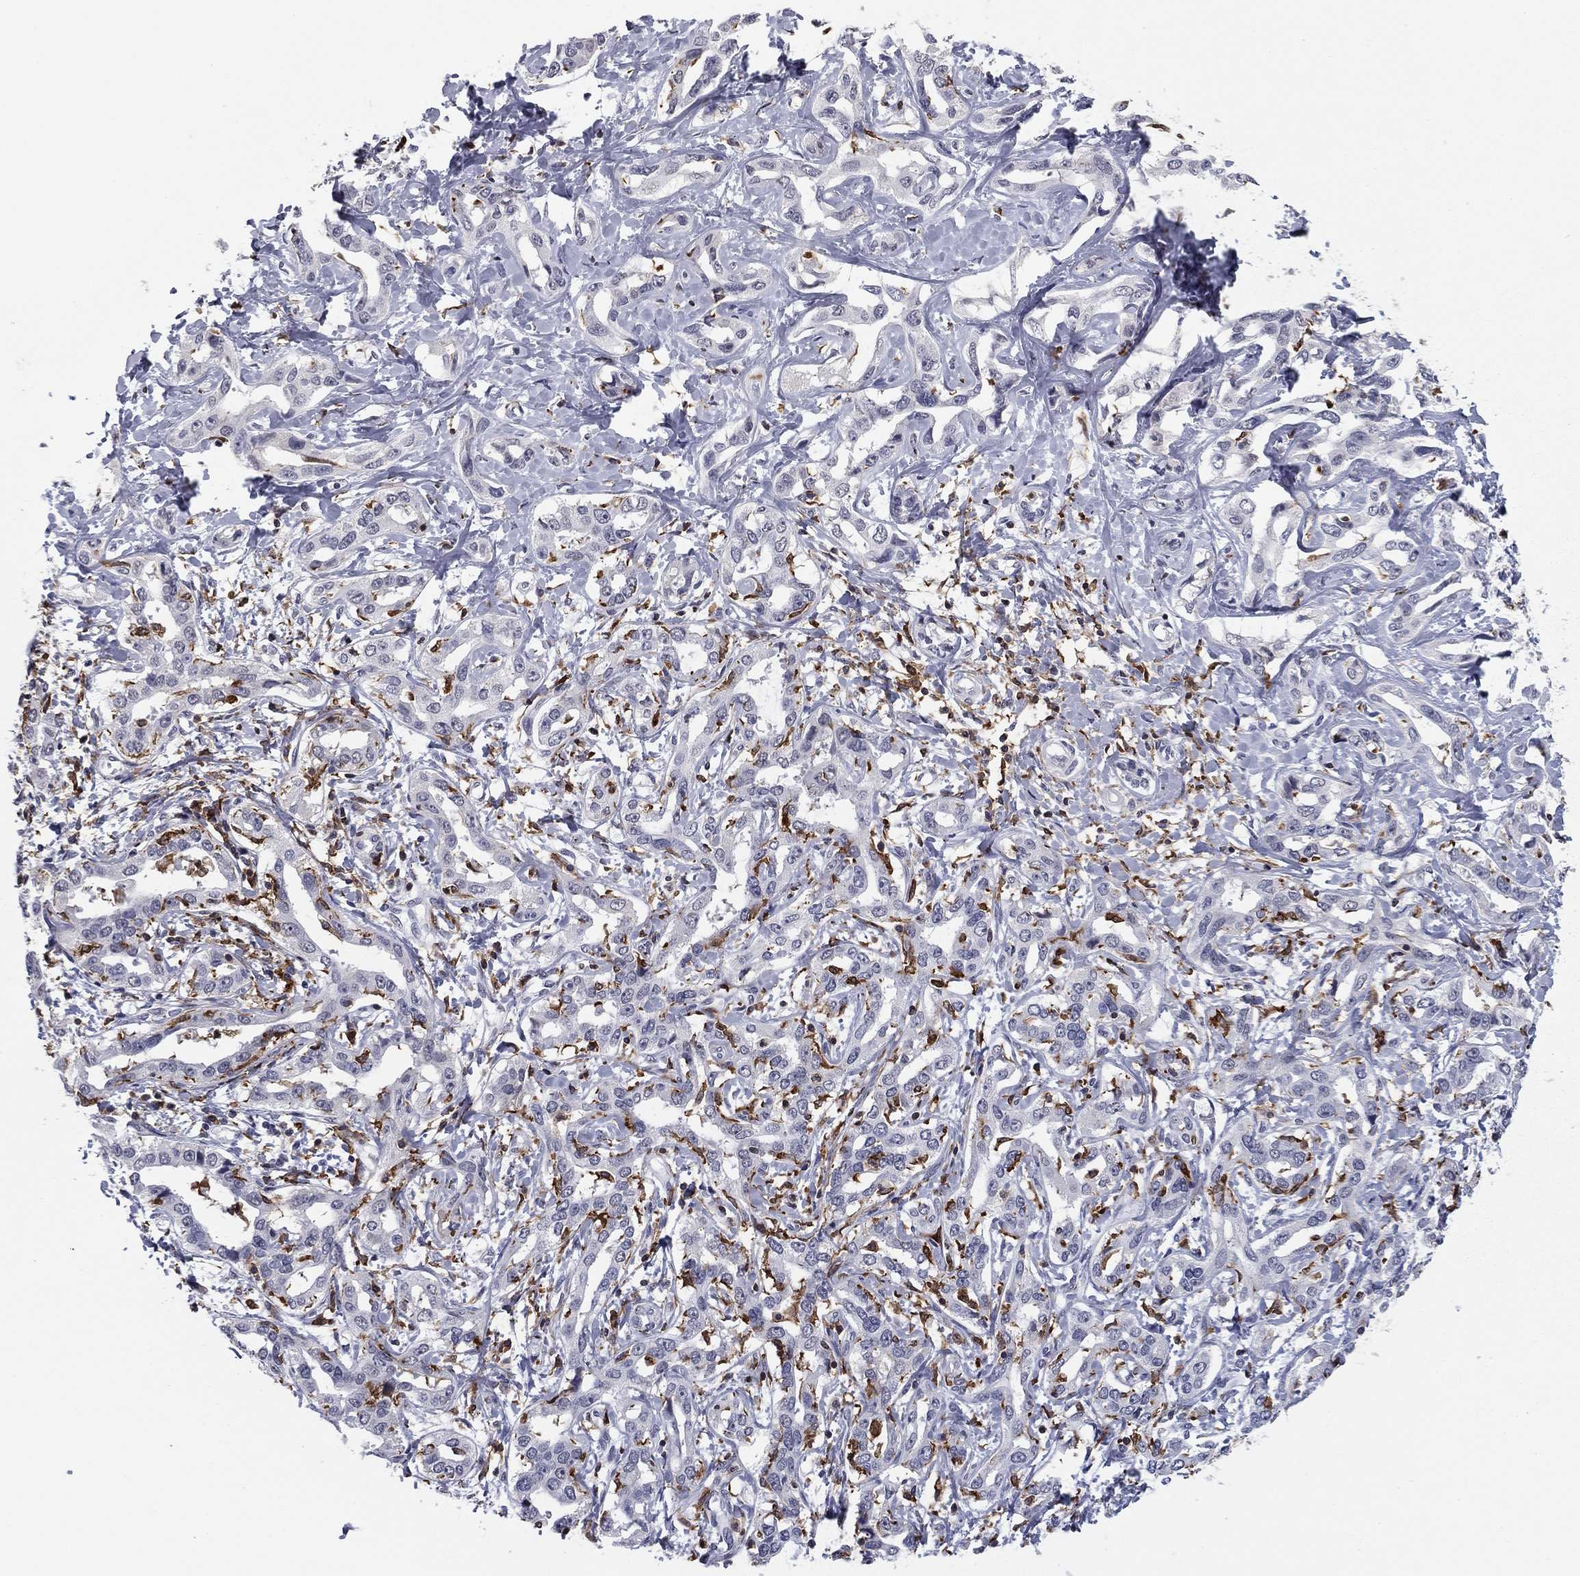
{"staining": {"intensity": "negative", "quantity": "none", "location": "none"}, "tissue": "liver cancer", "cell_type": "Tumor cells", "image_type": "cancer", "snomed": [{"axis": "morphology", "description": "Cholangiocarcinoma"}, {"axis": "topography", "description": "Liver"}], "caption": "This is an IHC photomicrograph of human liver cancer (cholangiocarcinoma). There is no expression in tumor cells.", "gene": "PLCB2", "patient": {"sex": "male", "age": 59}}